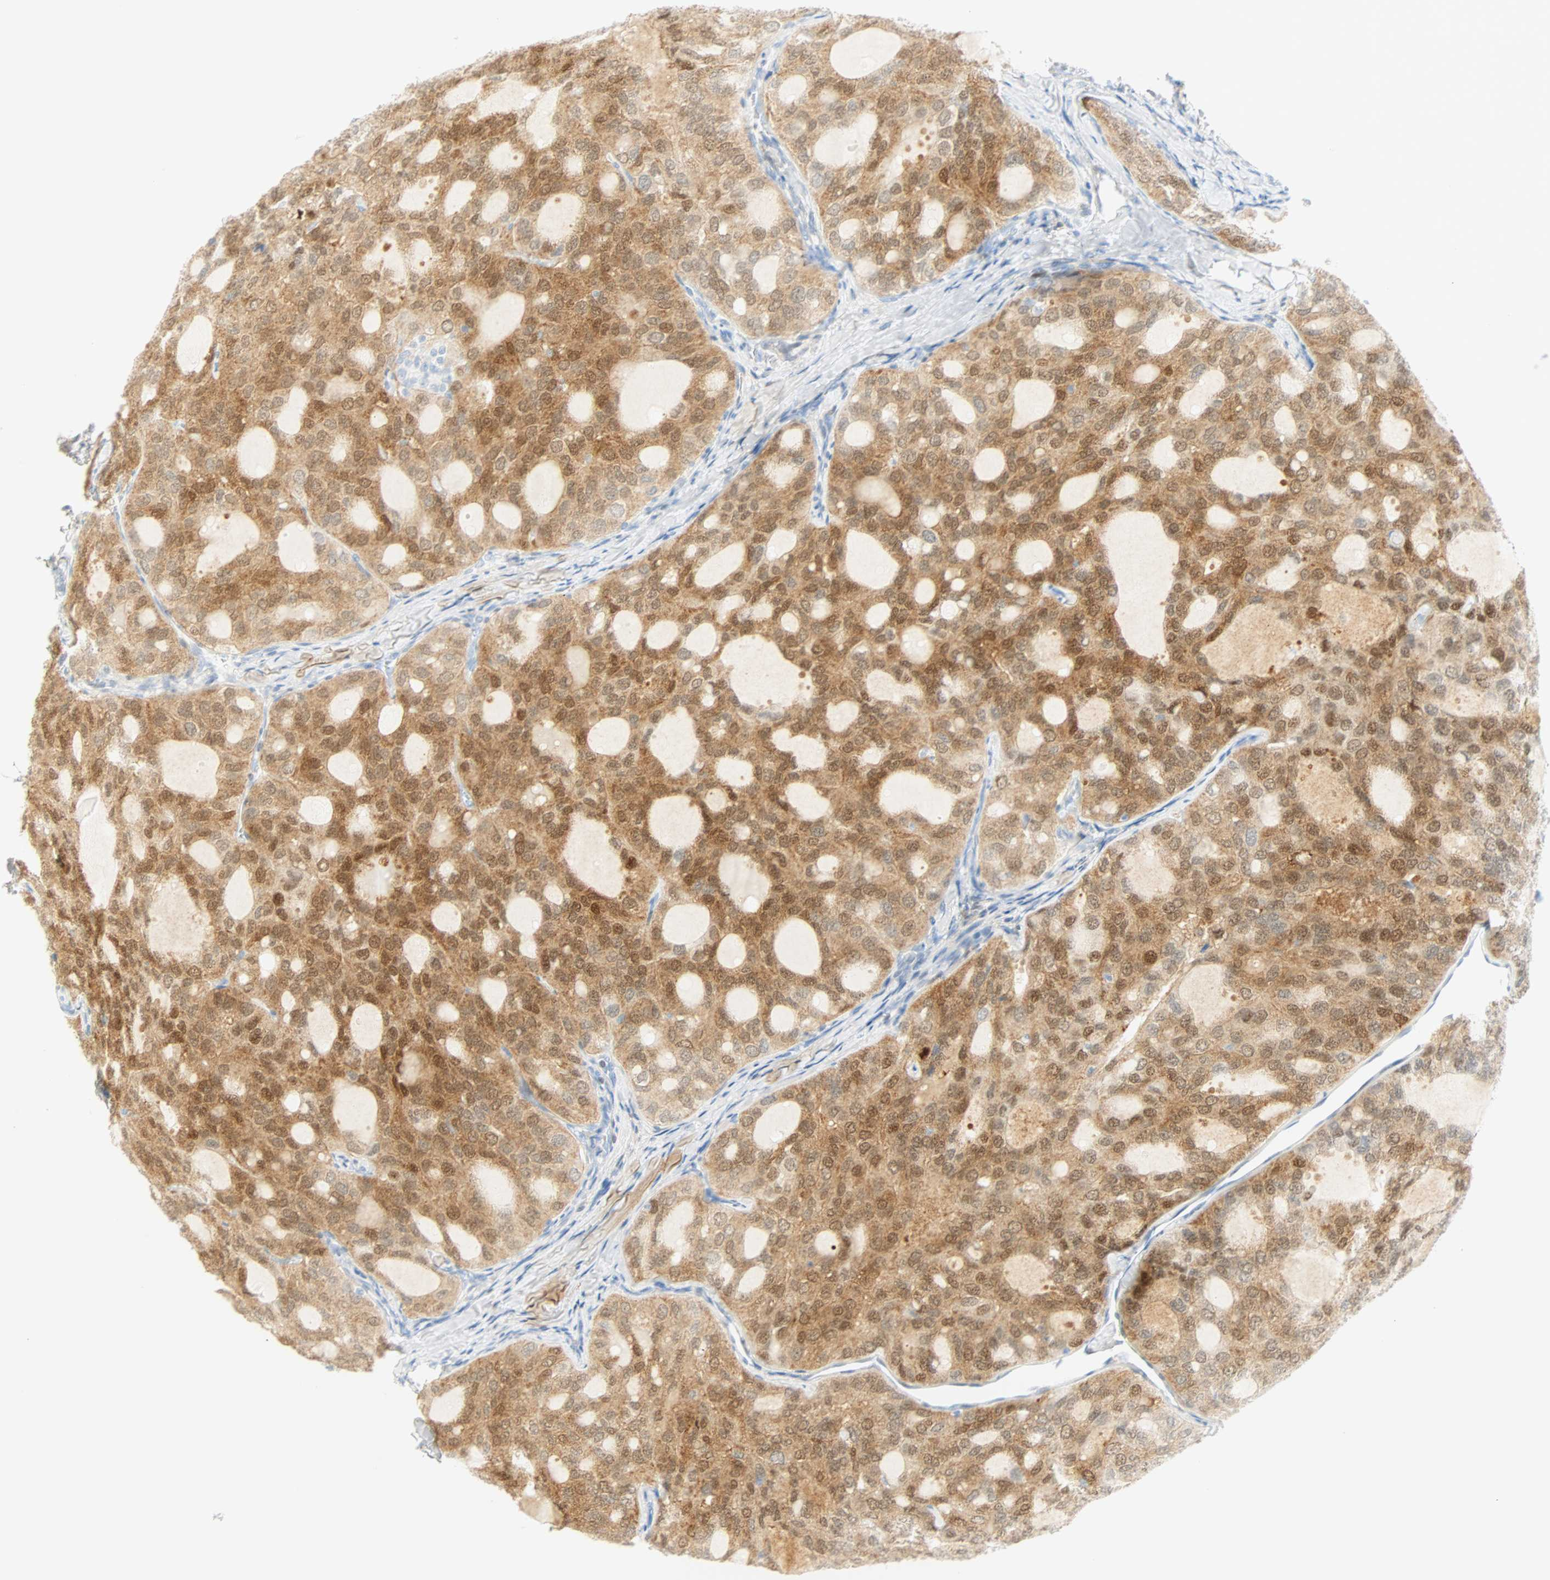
{"staining": {"intensity": "moderate", "quantity": ">75%", "location": "cytoplasmic/membranous,nuclear"}, "tissue": "thyroid cancer", "cell_type": "Tumor cells", "image_type": "cancer", "snomed": [{"axis": "morphology", "description": "Follicular adenoma carcinoma, NOS"}, {"axis": "topography", "description": "Thyroid gland"}], "caption": "A high-resolution image shows IHC staining of thyroid cancer, which demonstrates moderate cytoplasmic/membranous and nuclear expression in about >75% of tumor cells.", "gene": "SELENBP1", "patient": {"sex": "male", "age": 75}}